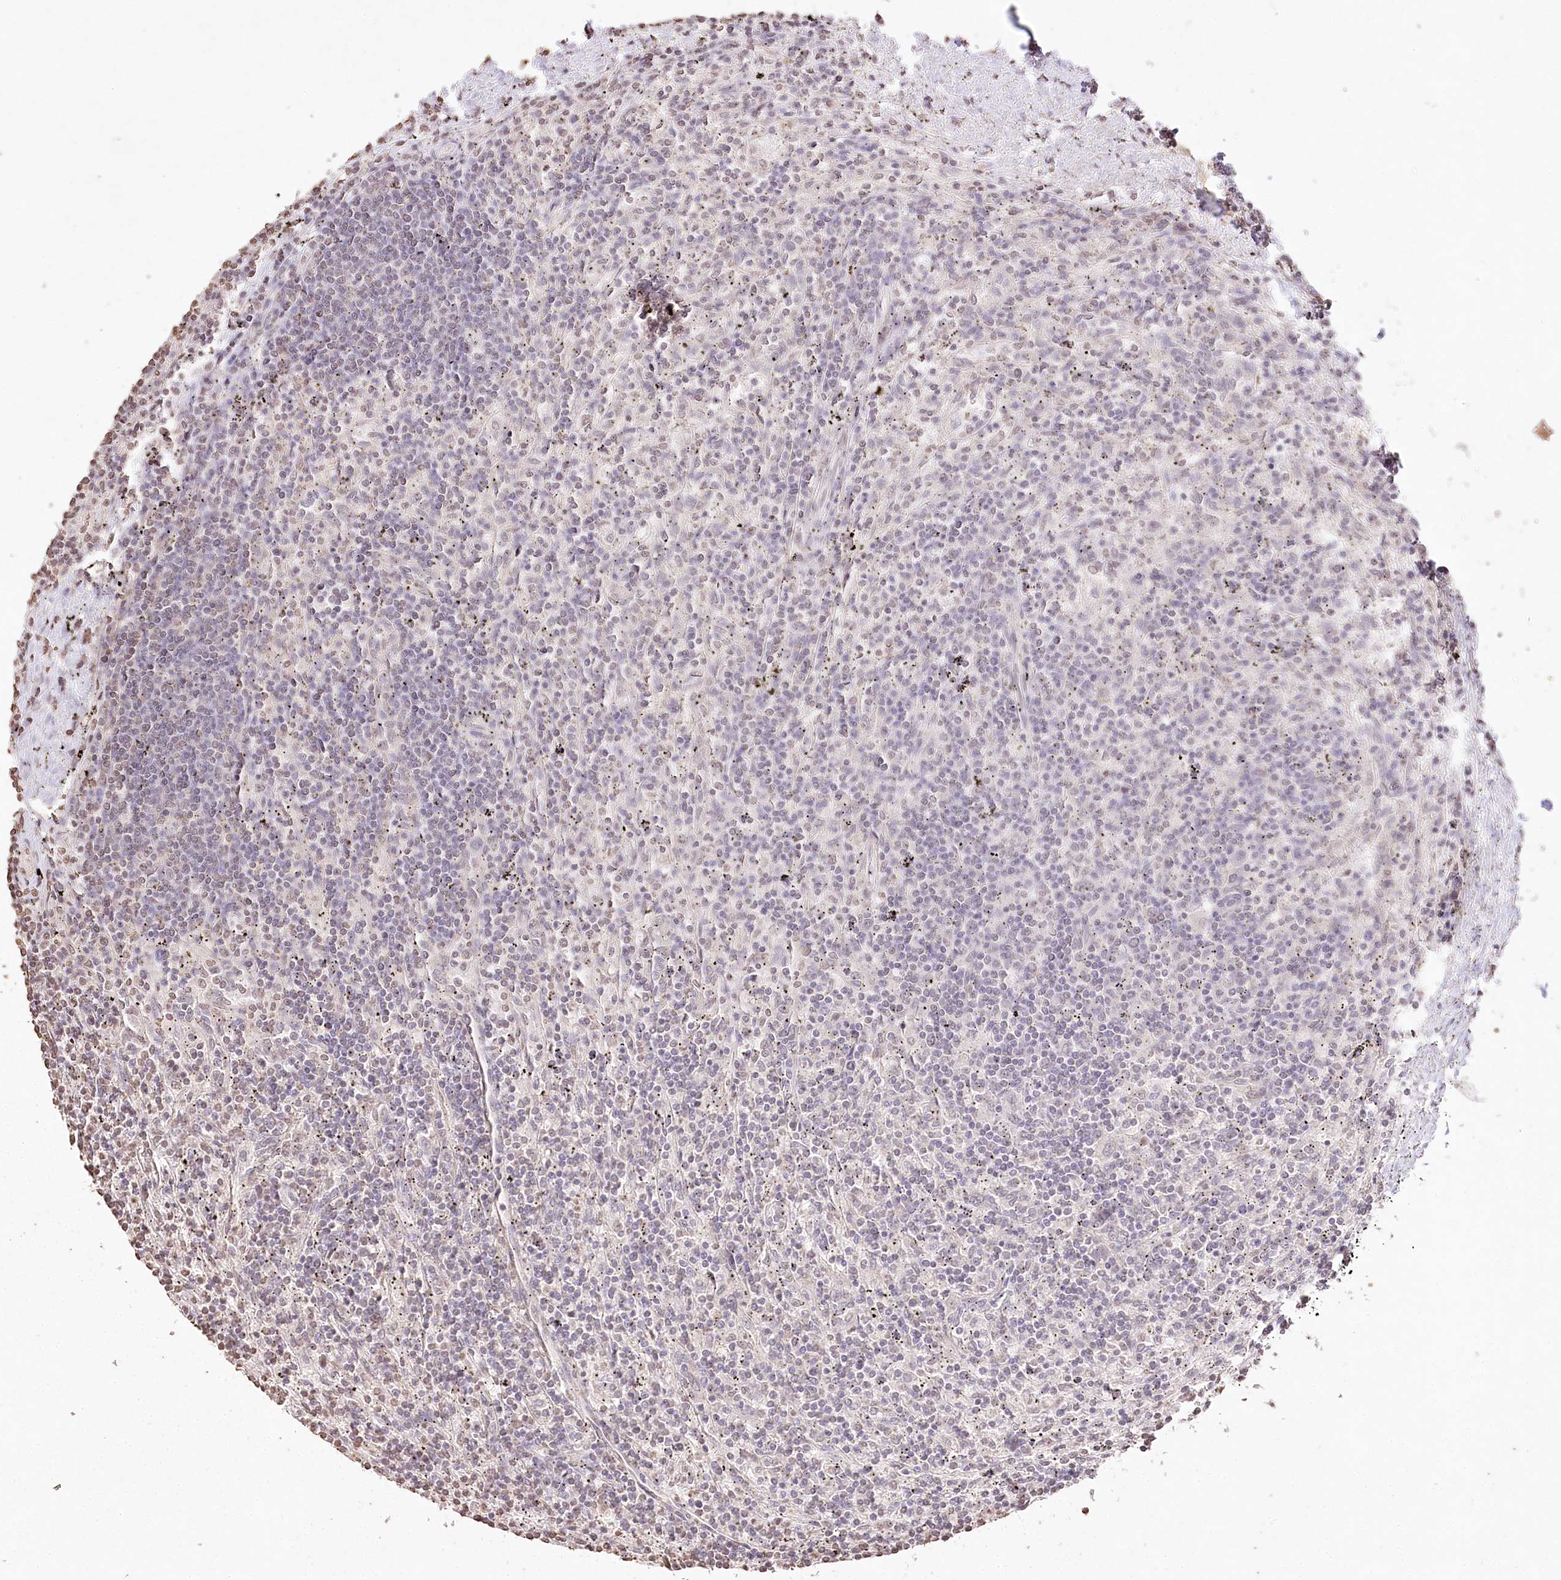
{"staining": {"intensity": "negative", "quantity": "none", "location": "none"}, "tissue": "lymphoma", "cell_type": "Tumor cells", "image_type": "cancer", "snomed": [{"axis": "morphology", "description": "Malignant lymphoma, non-Hodgkin's type, Low grade"}, {"axis": "topography", "description": "Spleen"}], "caption": "DAB (3,3'-diaminobenzidine) immunohistochemical staining of human low-grade malignant lymphoma, non-Hodgkin's type exhibits no significant positivity in tumor cells.", "gene": "DMXL1", "patient": {"sex": "male", "age": 76}}